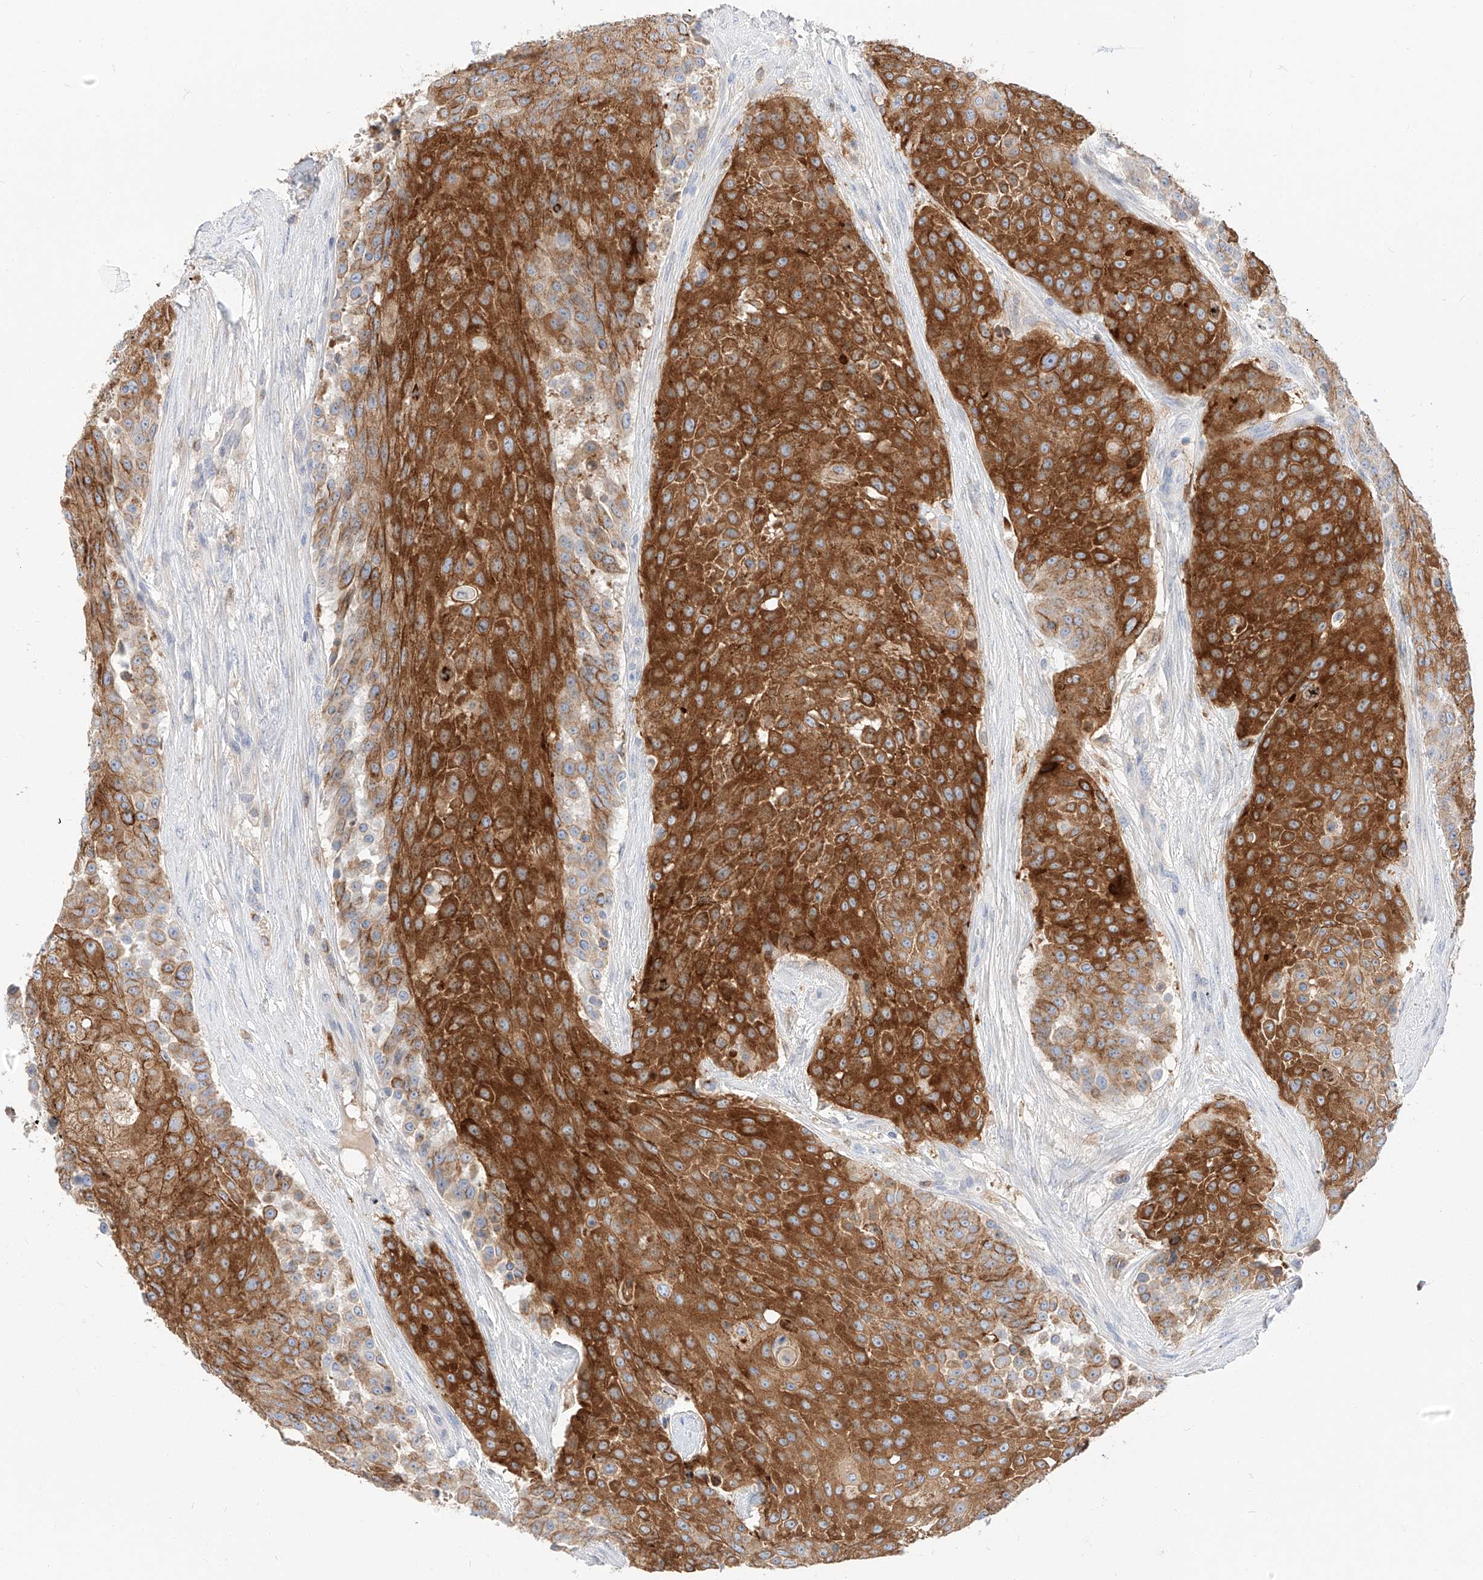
{"staining": {"intensity": "strong", "quantity": ">75%", "location": "cytoplasmic/membranous"}, "tissue": "urothelial cancer", "cell_type": "Tumor cells", "image_type": "cancer", "snomed": [{"axis": "morphology", "description": "Urothelial carcinoma, High grade"}, {"axis": "topography", "description": "Urinary bladder"}], "caption": "A brown stain labels strong cytoplasmic/membranous positivity of a protein in human urothelial carcinoma (high-grade) tumor cells.", "gene": "MAP7", "patient": {"sex": "female", "age": 63}}